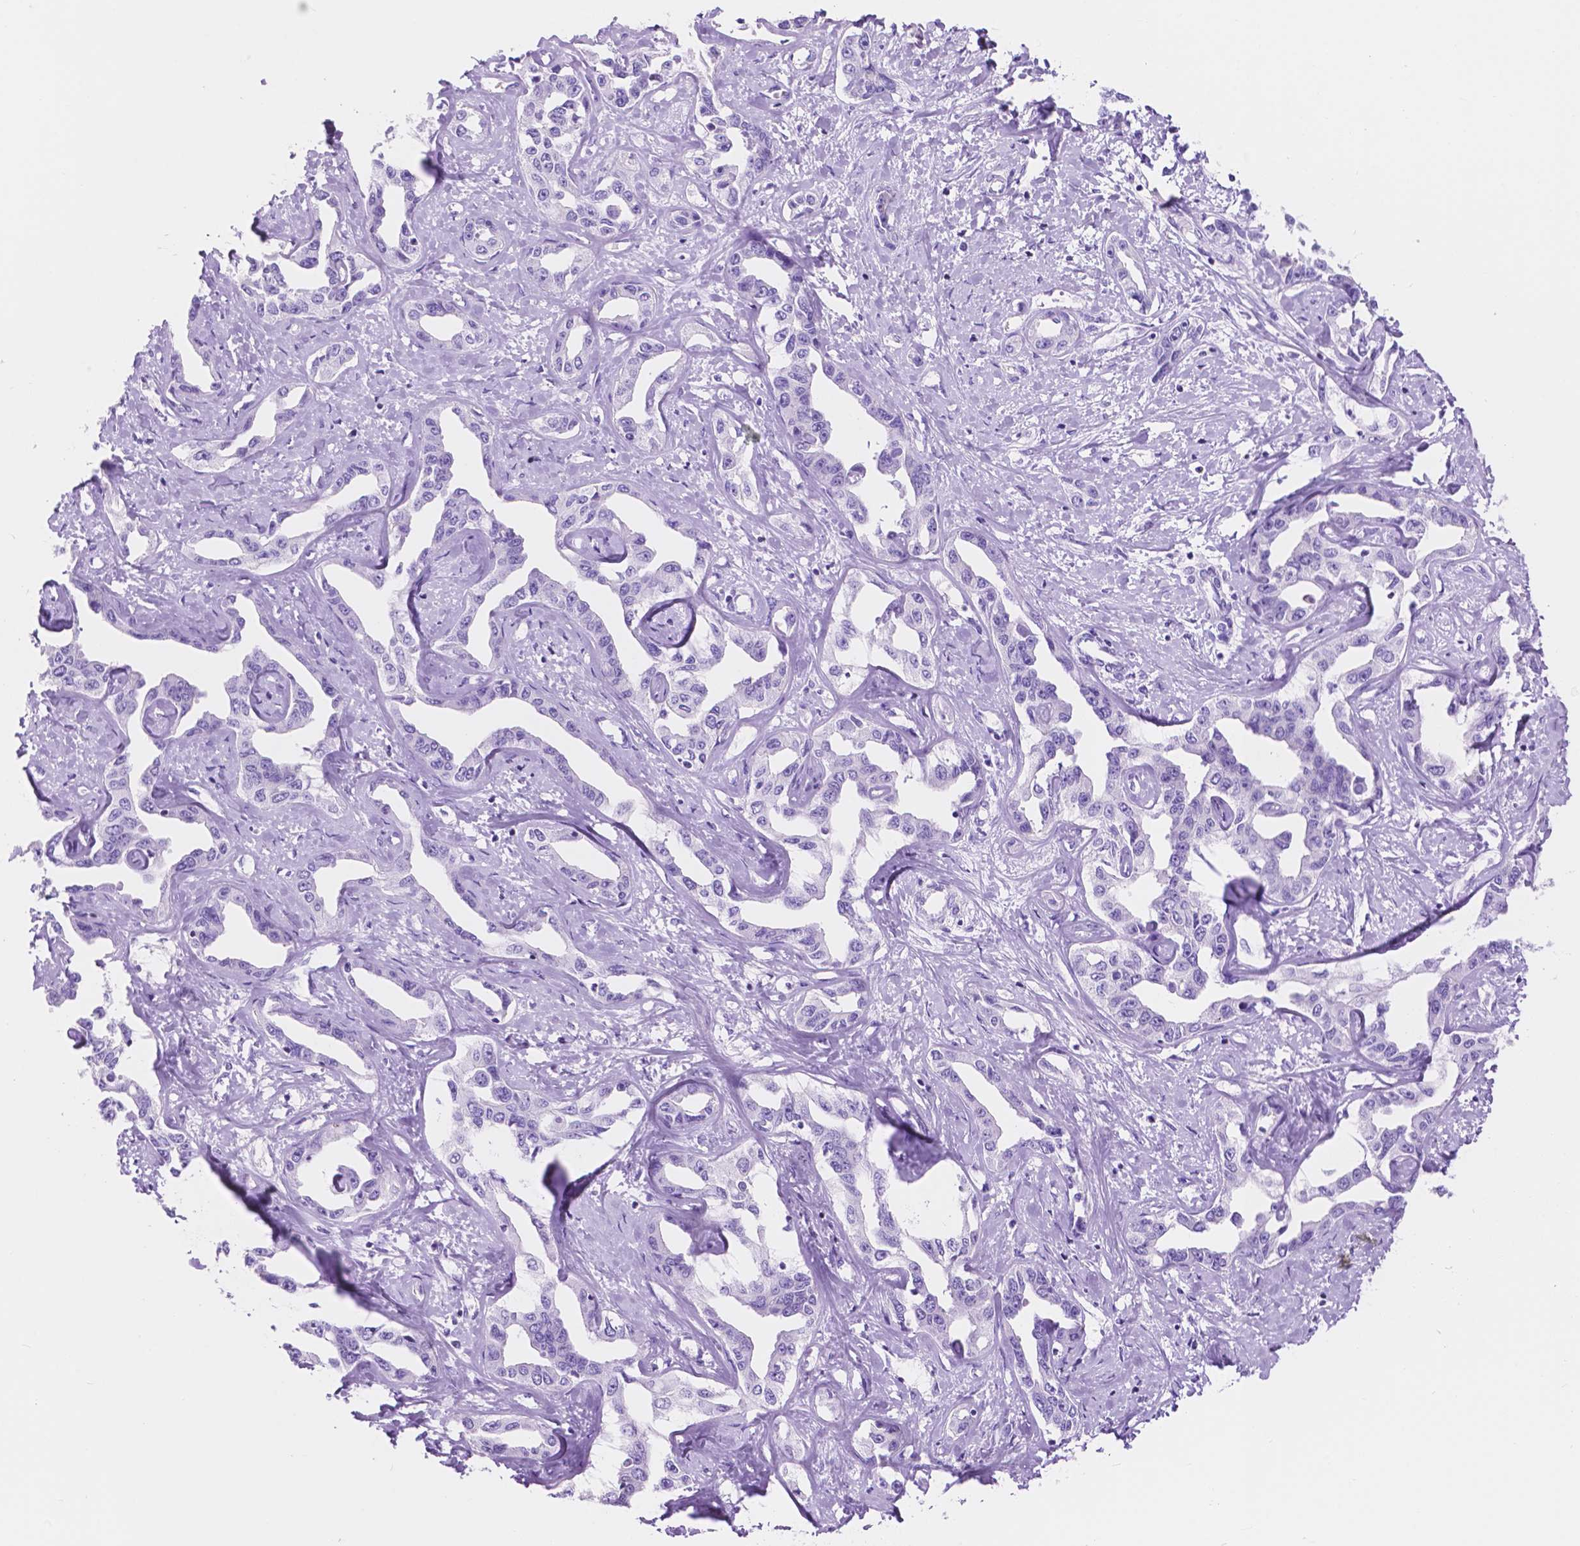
{"staining": {"intensity": "negative", "quantity": "none", "location": "none"}, "tissue": "liver cancer", "cell_type": "Tumor cells", "image_type": "cancer", "snomed": [{"axis": "morphology", "description": "Cholangiocarcinoma"}, {"axis": "topography", "description": "Liver"}], "caption": "Histopathology image shows no significant protein expression in tumor cells of liver cholangiocarcinoma.", "gene": "IGFN1", "patient": {"sex": "male", "age": 59}}